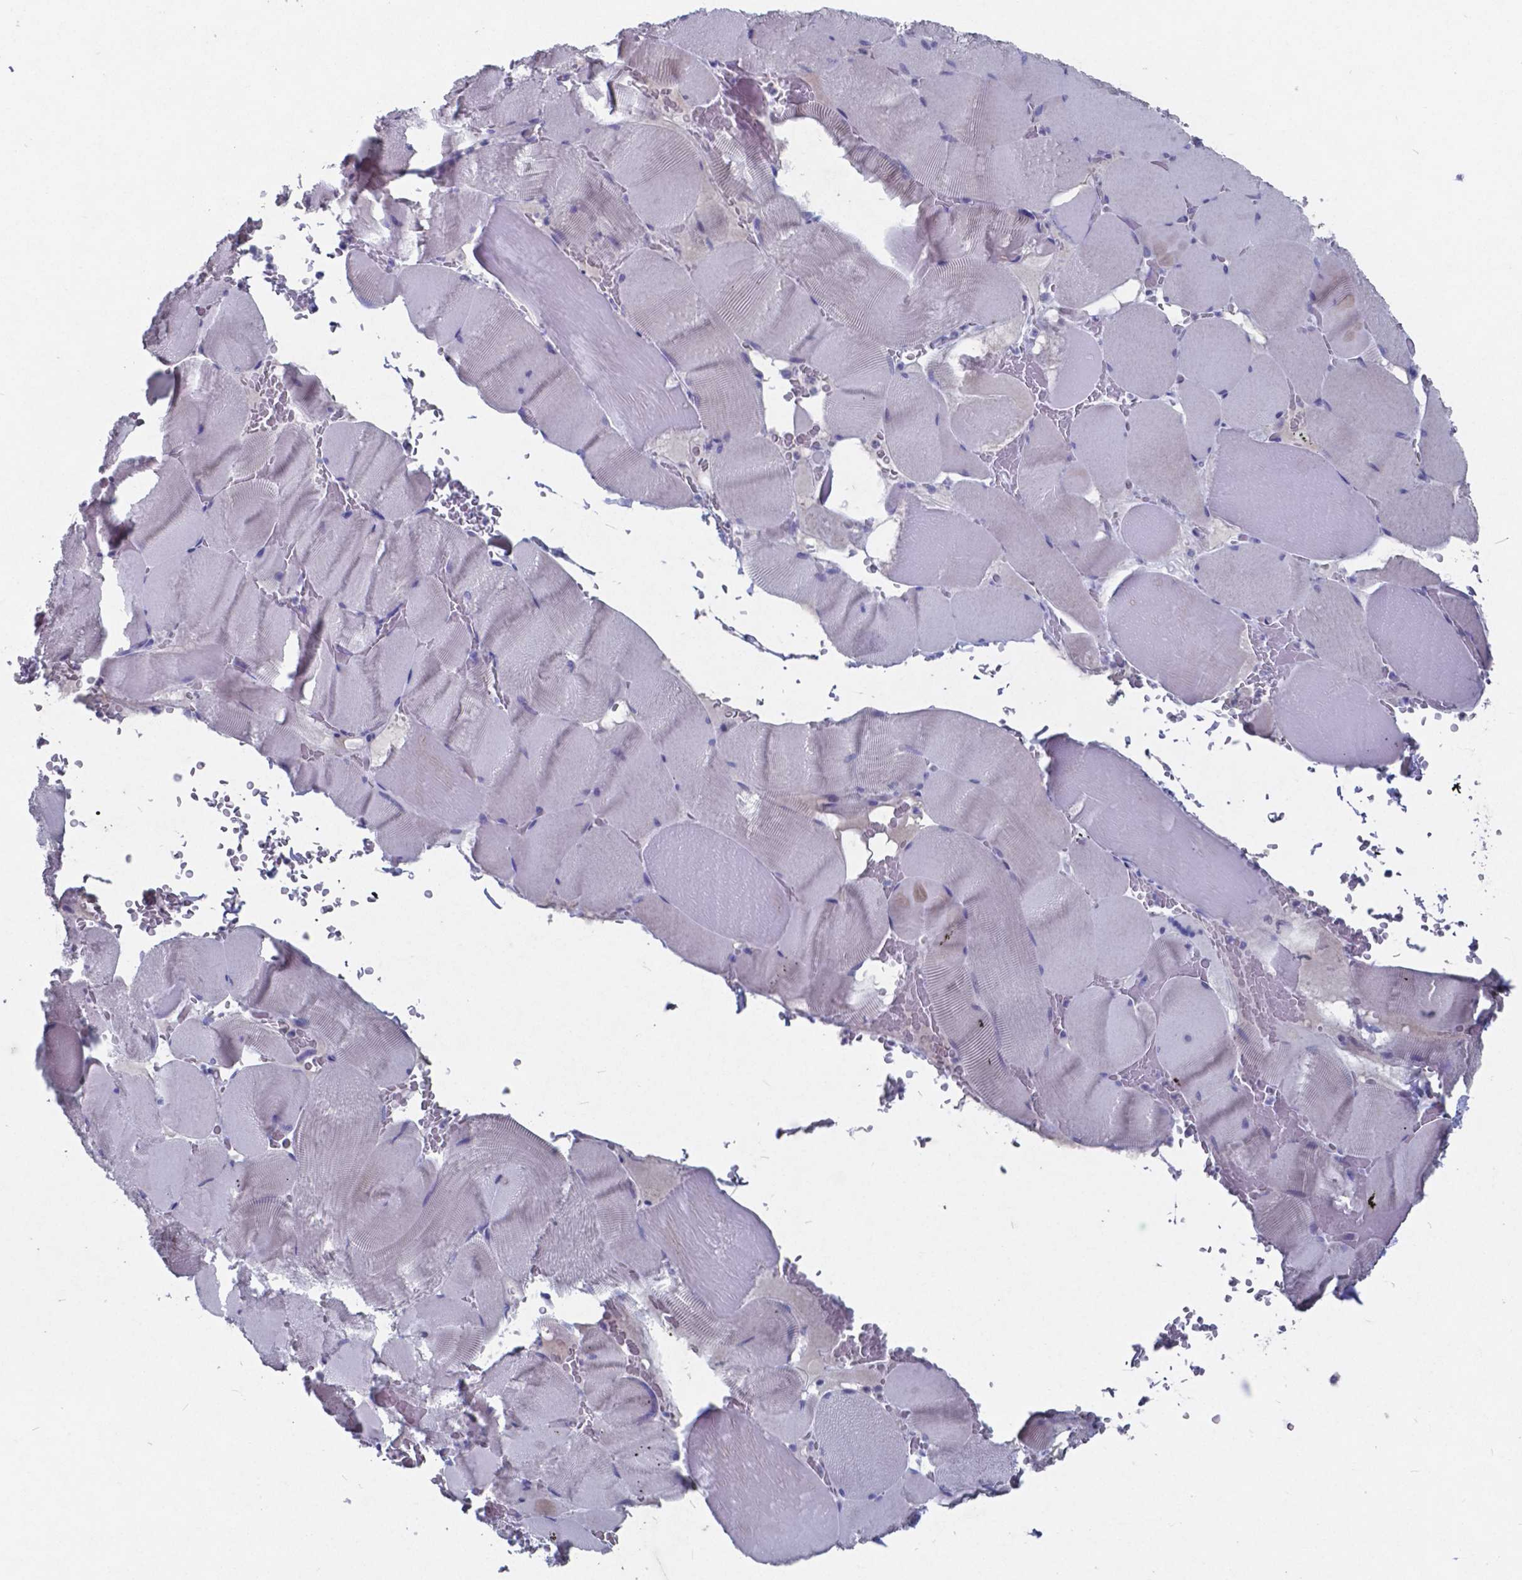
{"staining": {"intensity": "negative", "quantity": "none", "location": "none"}, "tissue": "skeletal muscle", "cell_type": "Myocytes", "image_type": "normal", "snomed": [{"axis": "morphology", "description": "Normal tissue, NOS"}, {"axis": "topography", "description": "Skeletal muscle"}], "caption": "Myocytes show no significant protein positivity in normal skeletal muscle. (Immunohistochemistry (ihc), brightfield microscopy, high magnification).", "gene": "TTR", "patient": {"sex": "male", "age": 56}}